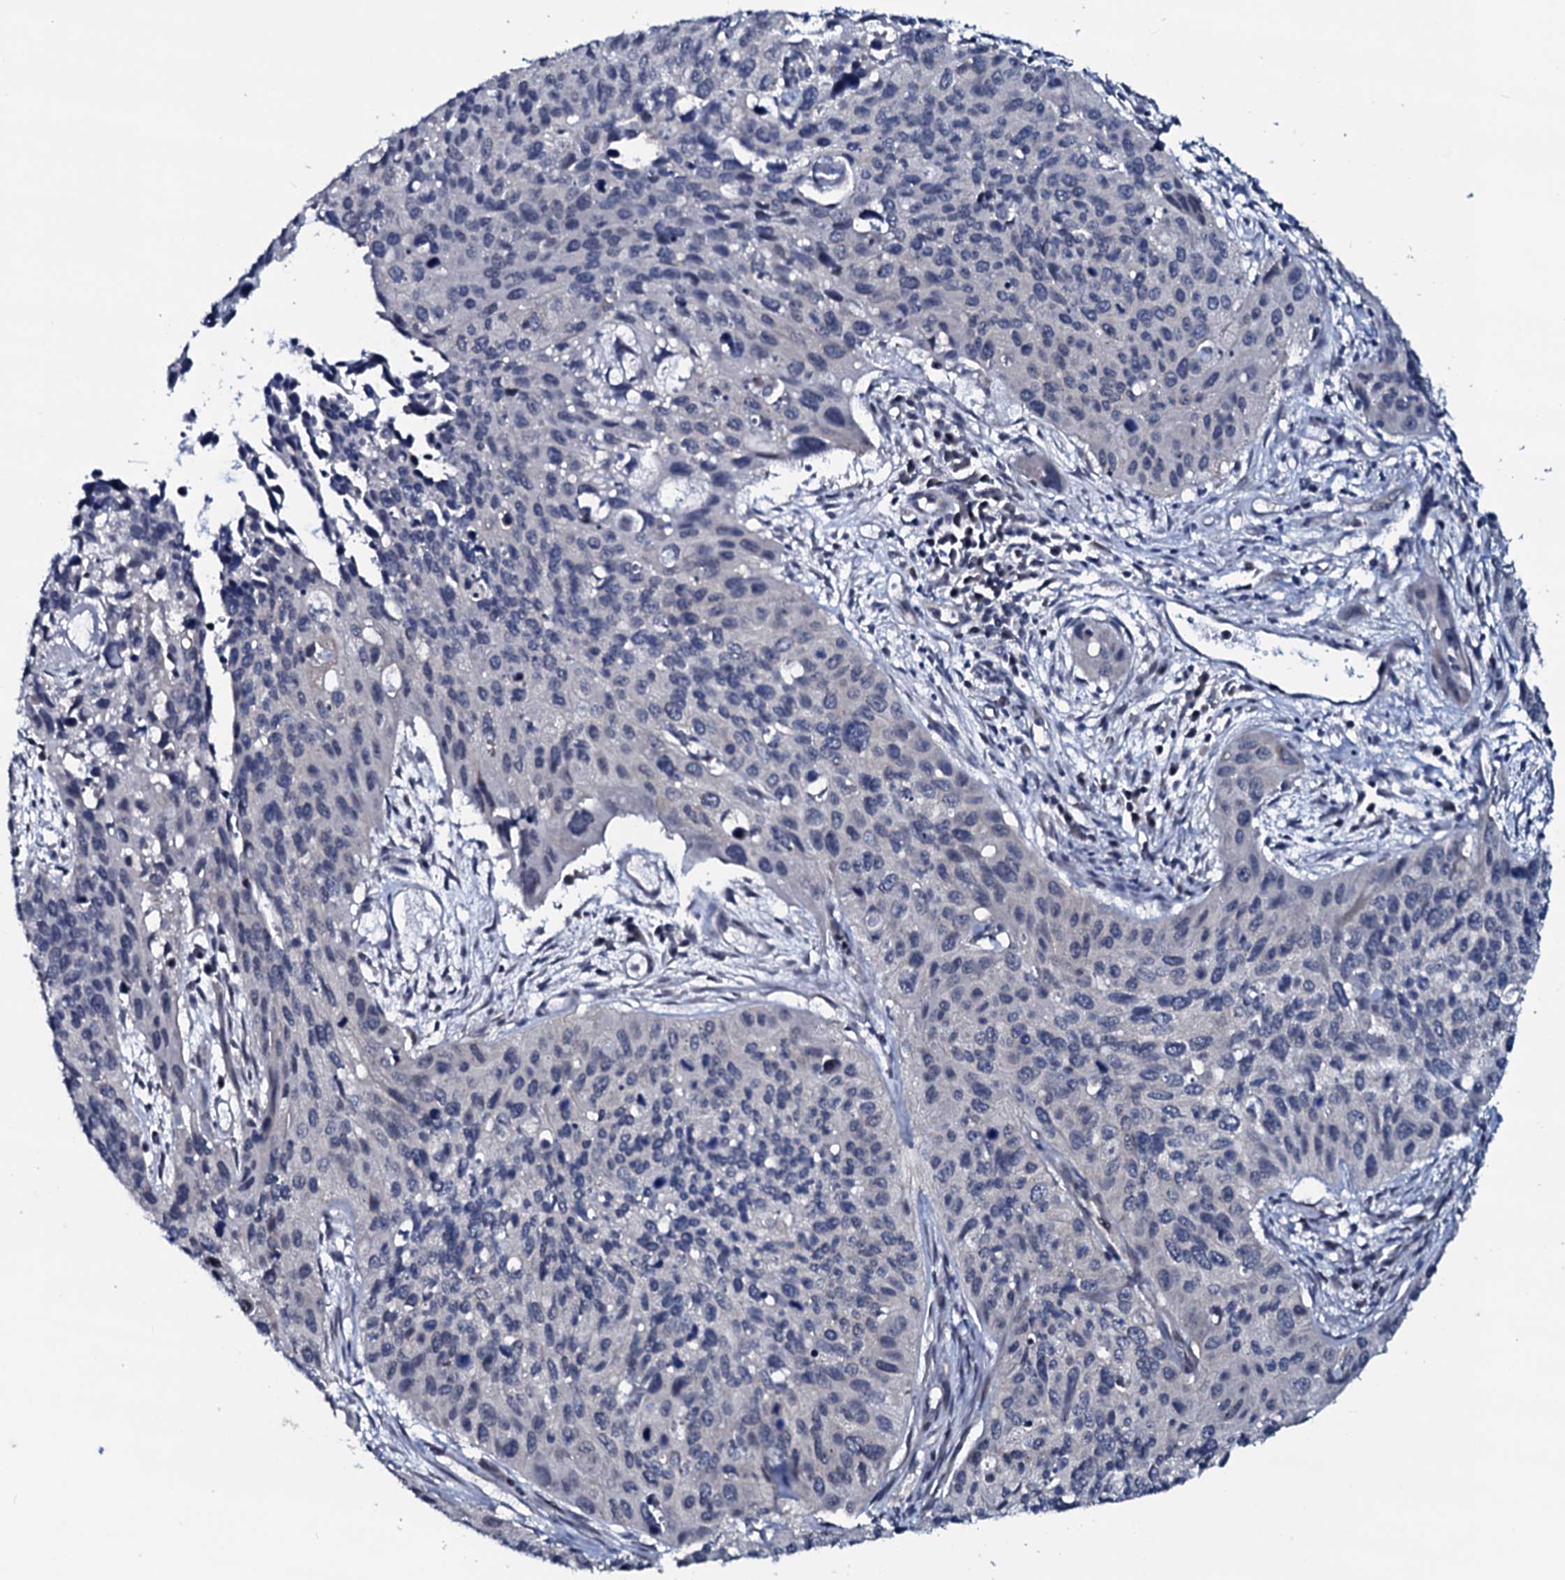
{"staining": {"intensity": "negative", "quantity": "none", "location": "none"}, "tissue": "cervical cancer", "cell_type": "Tumor cells", "image_type": "cancer", "snomed": [{"axis": "morphology", "description": "Squamous cell carcinoma, NOS"}, {"axis": "topography", "description": "Cervix"}], "caption": "Tumor cells show no significant protein positivity in cervical cancer. (DAB immunohistochemistry (IHC) with hematoxylin counter stain).", "gene": "OGFOD2", "patient": {"sex": "female", "age": 55}}